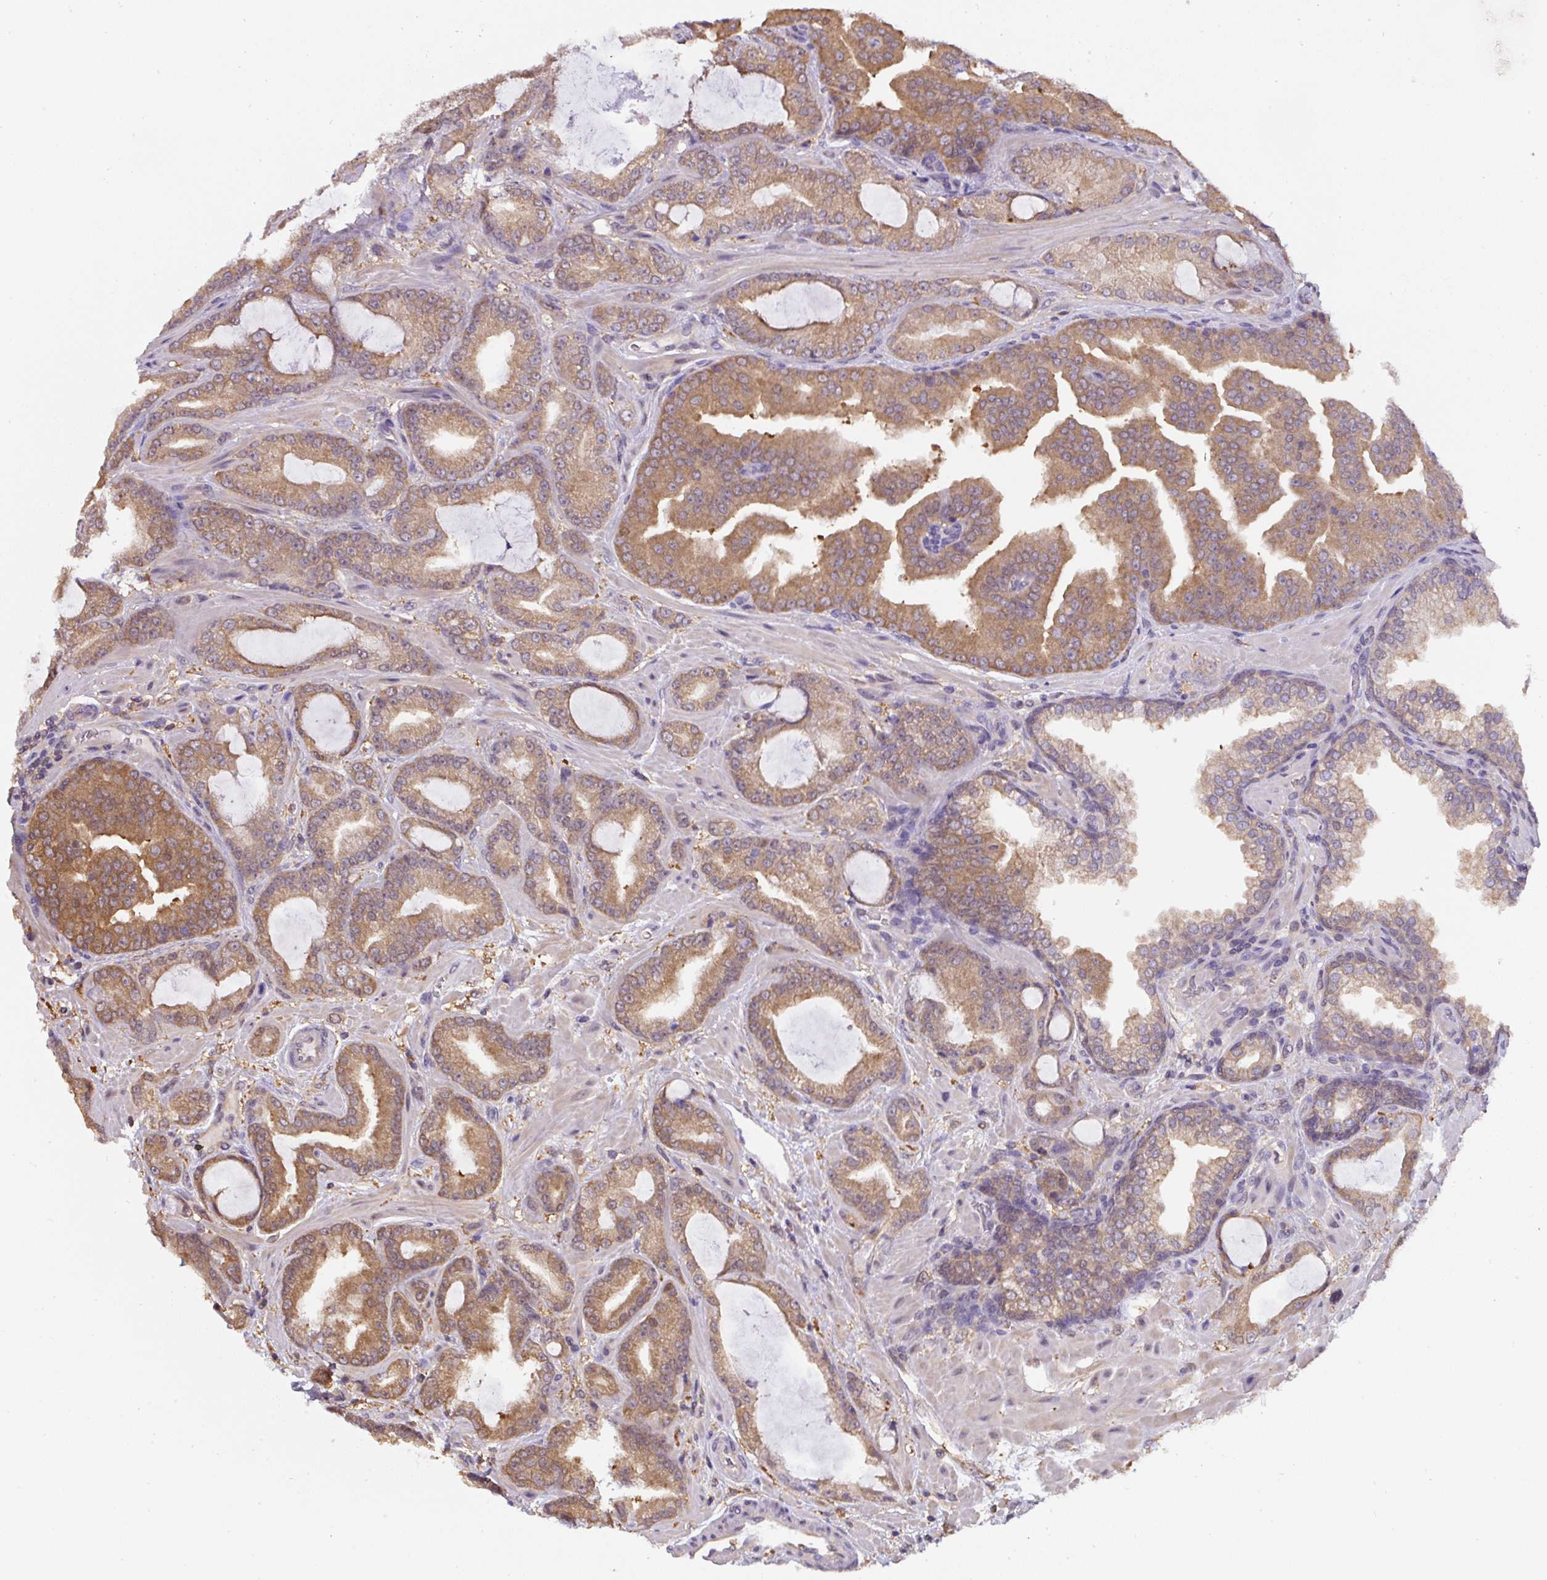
{"staining": {"intensity": "moderate", "quantity": ">75%", "location": "cytoplasmic/membranous"}, "tissue": "prostate cancer", "cell_type": "Tumor cells", "image_type": "cancer", "snomed": [{"axis": "morphology", "description": "Adenocarcinoma, High grade"}, {"axis": "topography", "description": "Prostate"}], "caption": "IHC histopathology image of human prostate cancer stained for a protein (brown), which exhibits medium levels of moderate cytoplasmic/membranous staining in about >75% of tumor cells.", "gene": "ST13", "patient": {"sex": "male", "age": 68}}